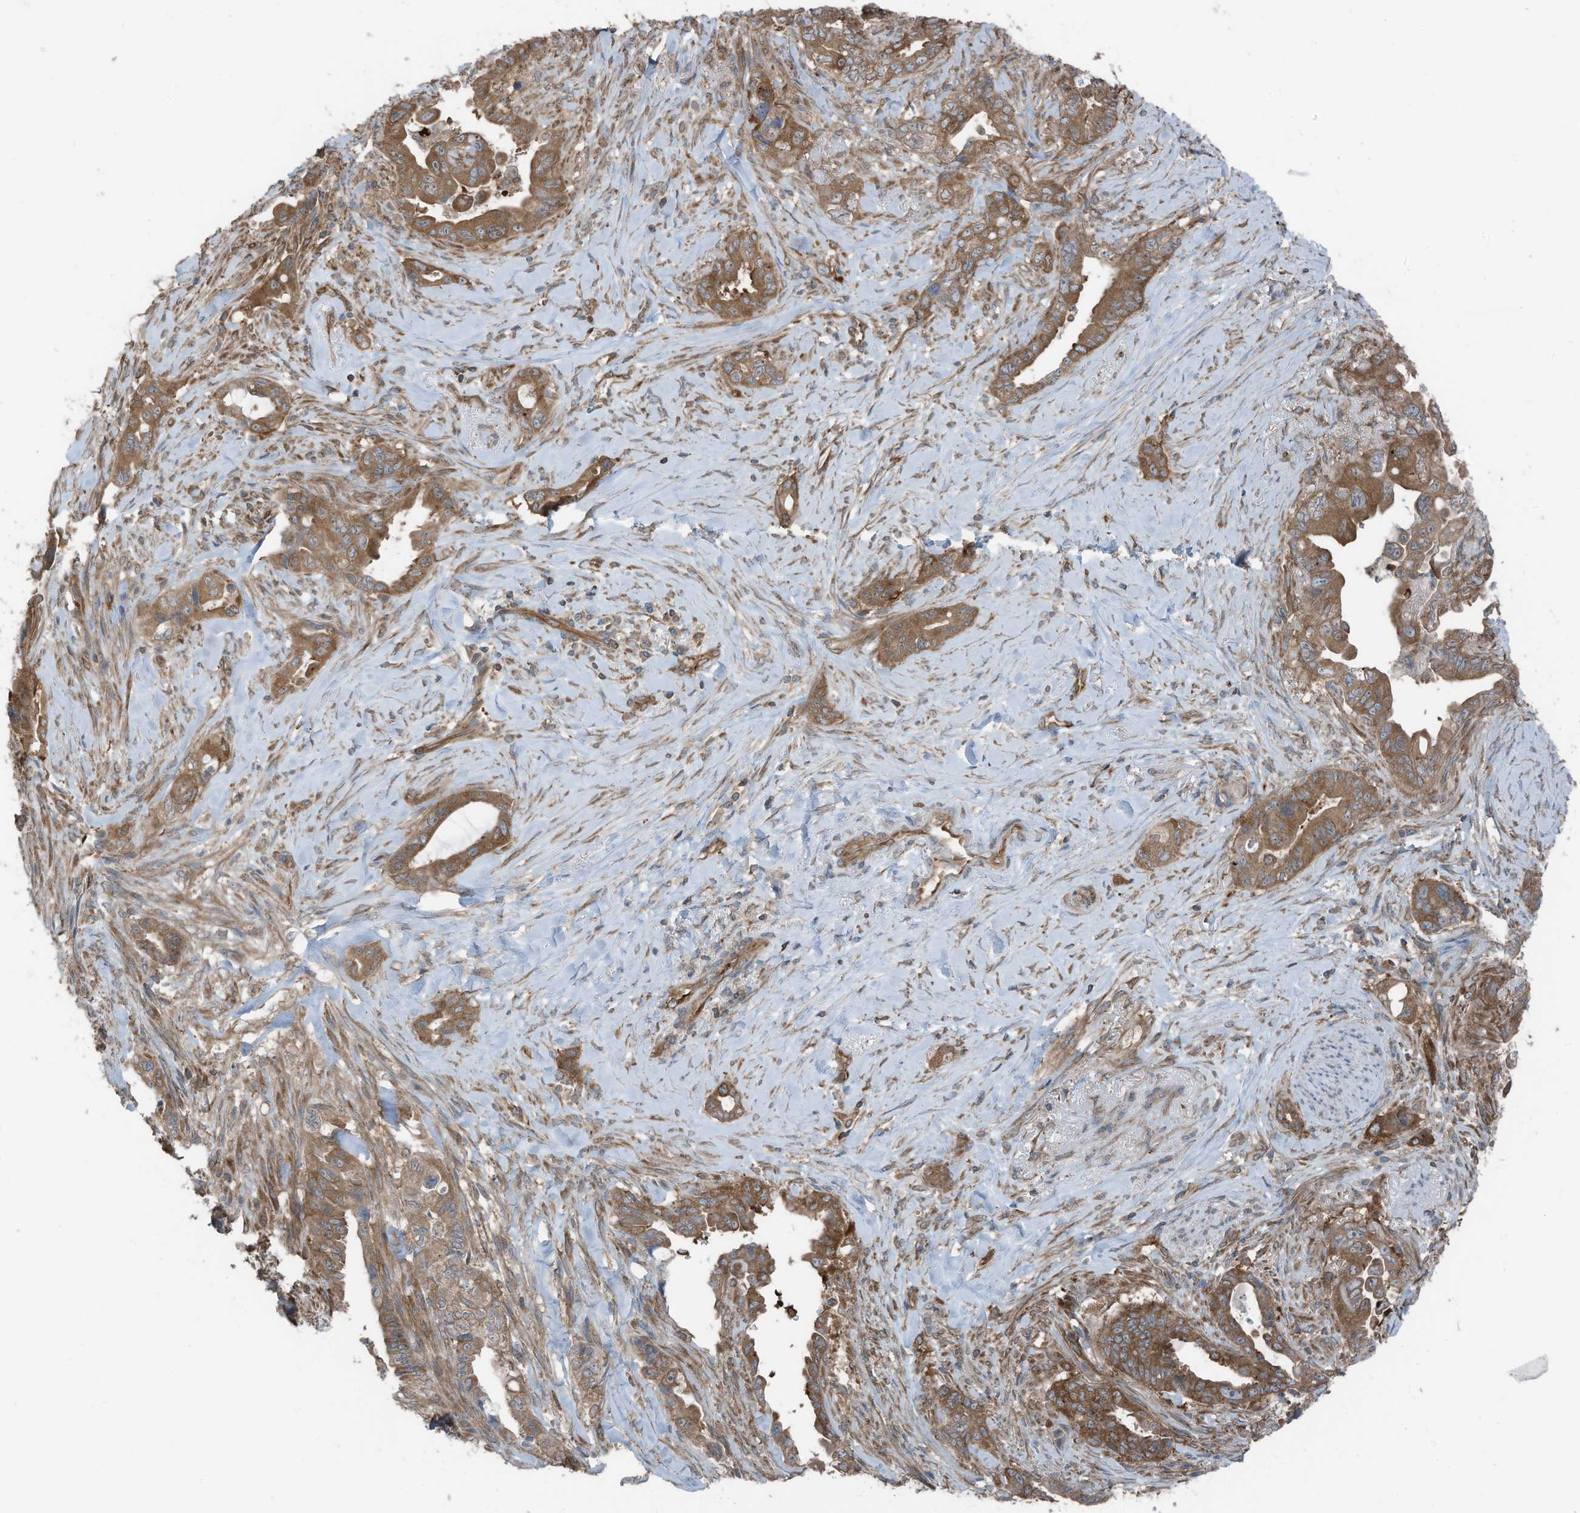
{"staining": {"intensity": "moderate", "quantity": ">75%", "location": "cytoplasmic/membranous"}, "tissue": "pancreatic cancer", "cell_type": "Tumor cells", "image_type": "cancer", "snomed": [{"axis": "morphology", "description": "Adenocarcinoma, NOS"}, {"axis": "topography", "description": "Pancreas"}], "caption": "Immunohistochemical staining of human pancreatic cancer (adenocarcinoma) displays moderate cytoplasmic/membranous protein staining in approximately >75% of tumor cells. (Brightfield microscopy of DAB IHC at high magnification).", "gene": "TXNDC9", "patient": {"sex": "male", "age": 70}}